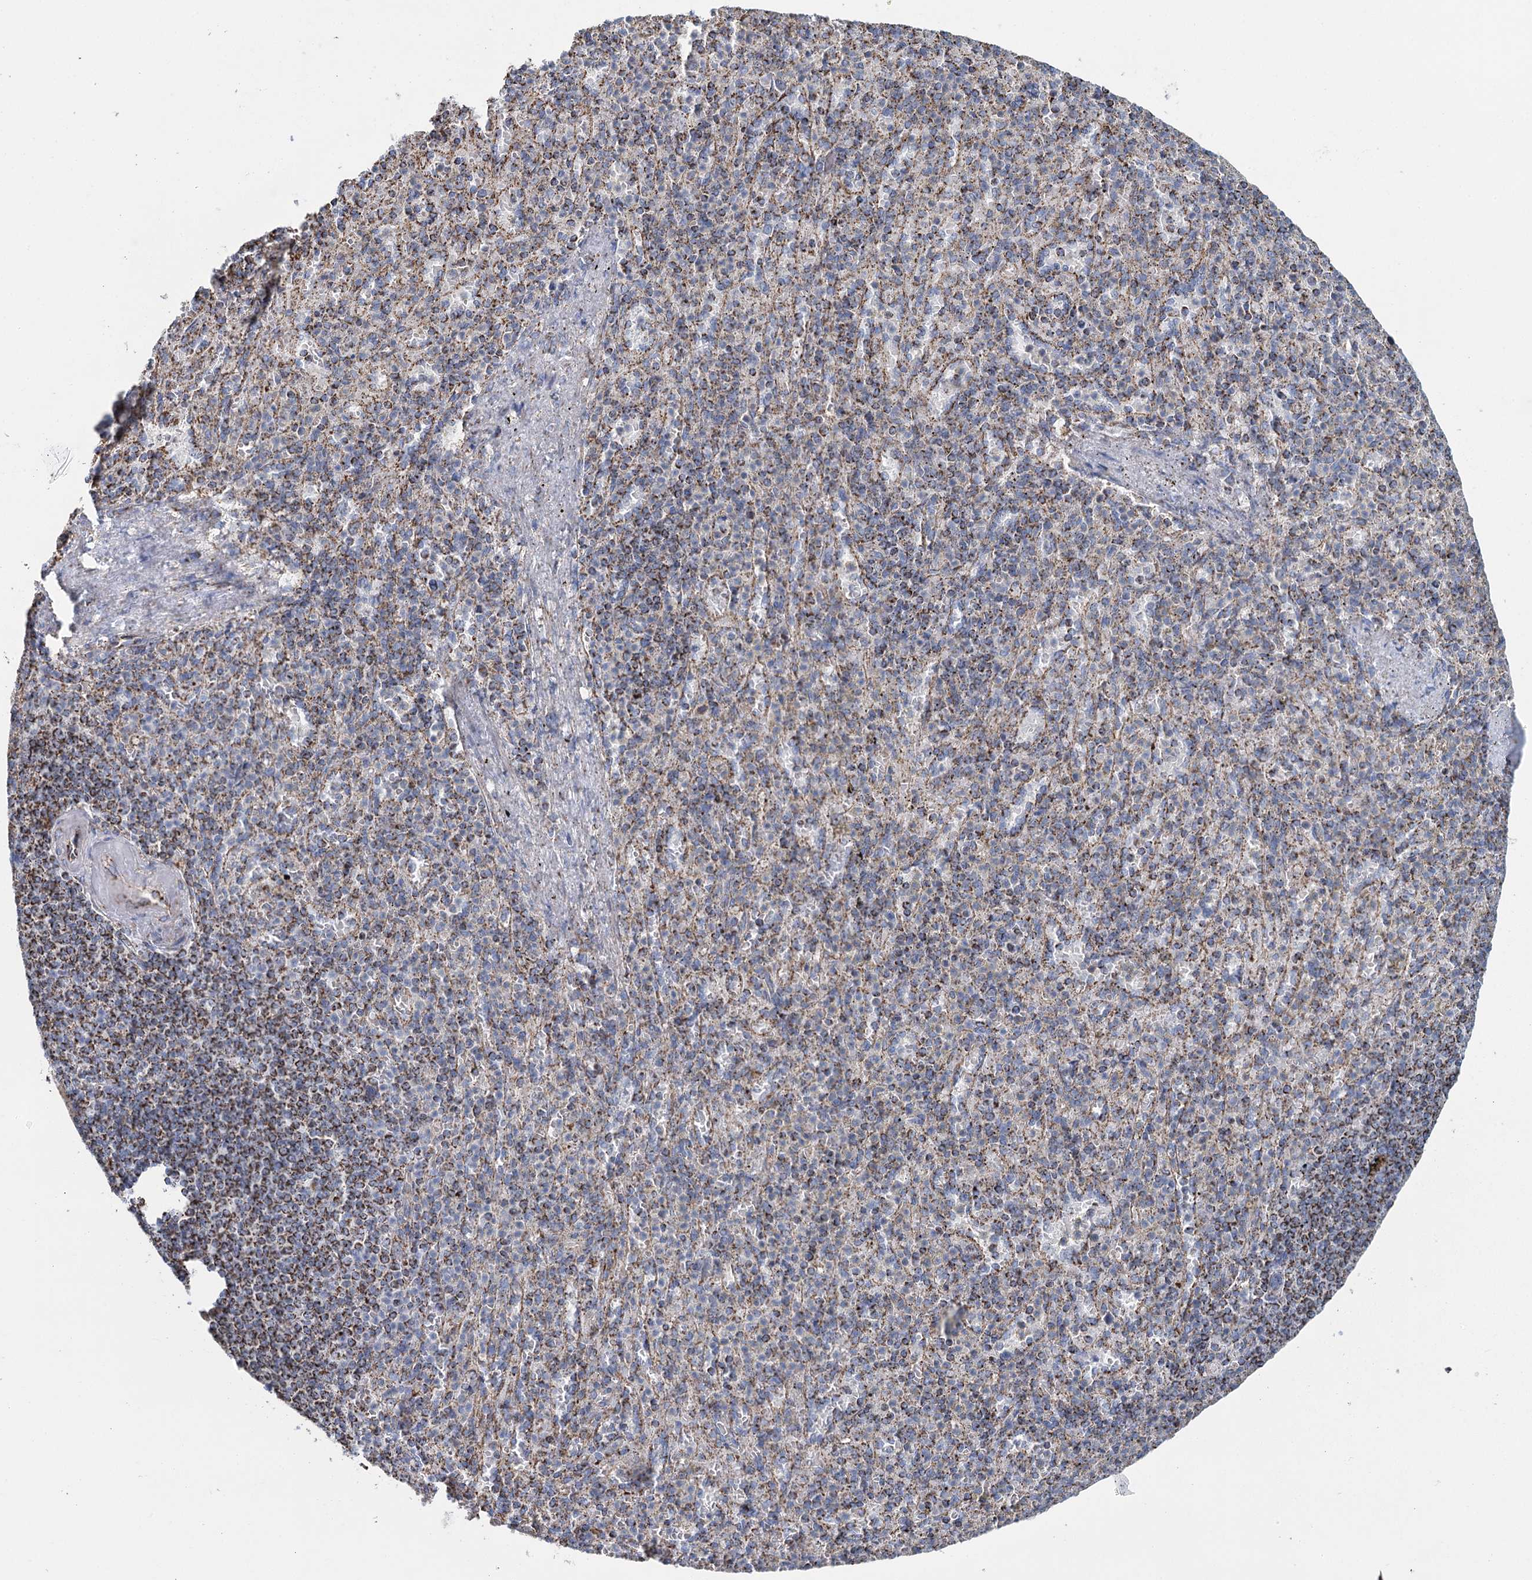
{"staining": {"intensity": "moderate", "quantity": "25%-75%", "location": "cytoplasmic/membranous"}, "tissue": "spleen", "cell_type": "Cells in red pulp", "image_type": "normal", "snomed": [{"axis": "morphology", "description": "Normal tissue, NOS"}, {"axis": "topography", "description": "Spleen"}], "caption": "High-magnification brightfield microscopy of normal spleen stained with DAB (brown) and counterstained with hematoxylin (blue). cells in red pulp exhibit moderate cytoplasmic/membranous expression is appreciated in about25%-75% of cells.", "gene": "MRPL44", "patient": {"sex": "female", "age": 74}}